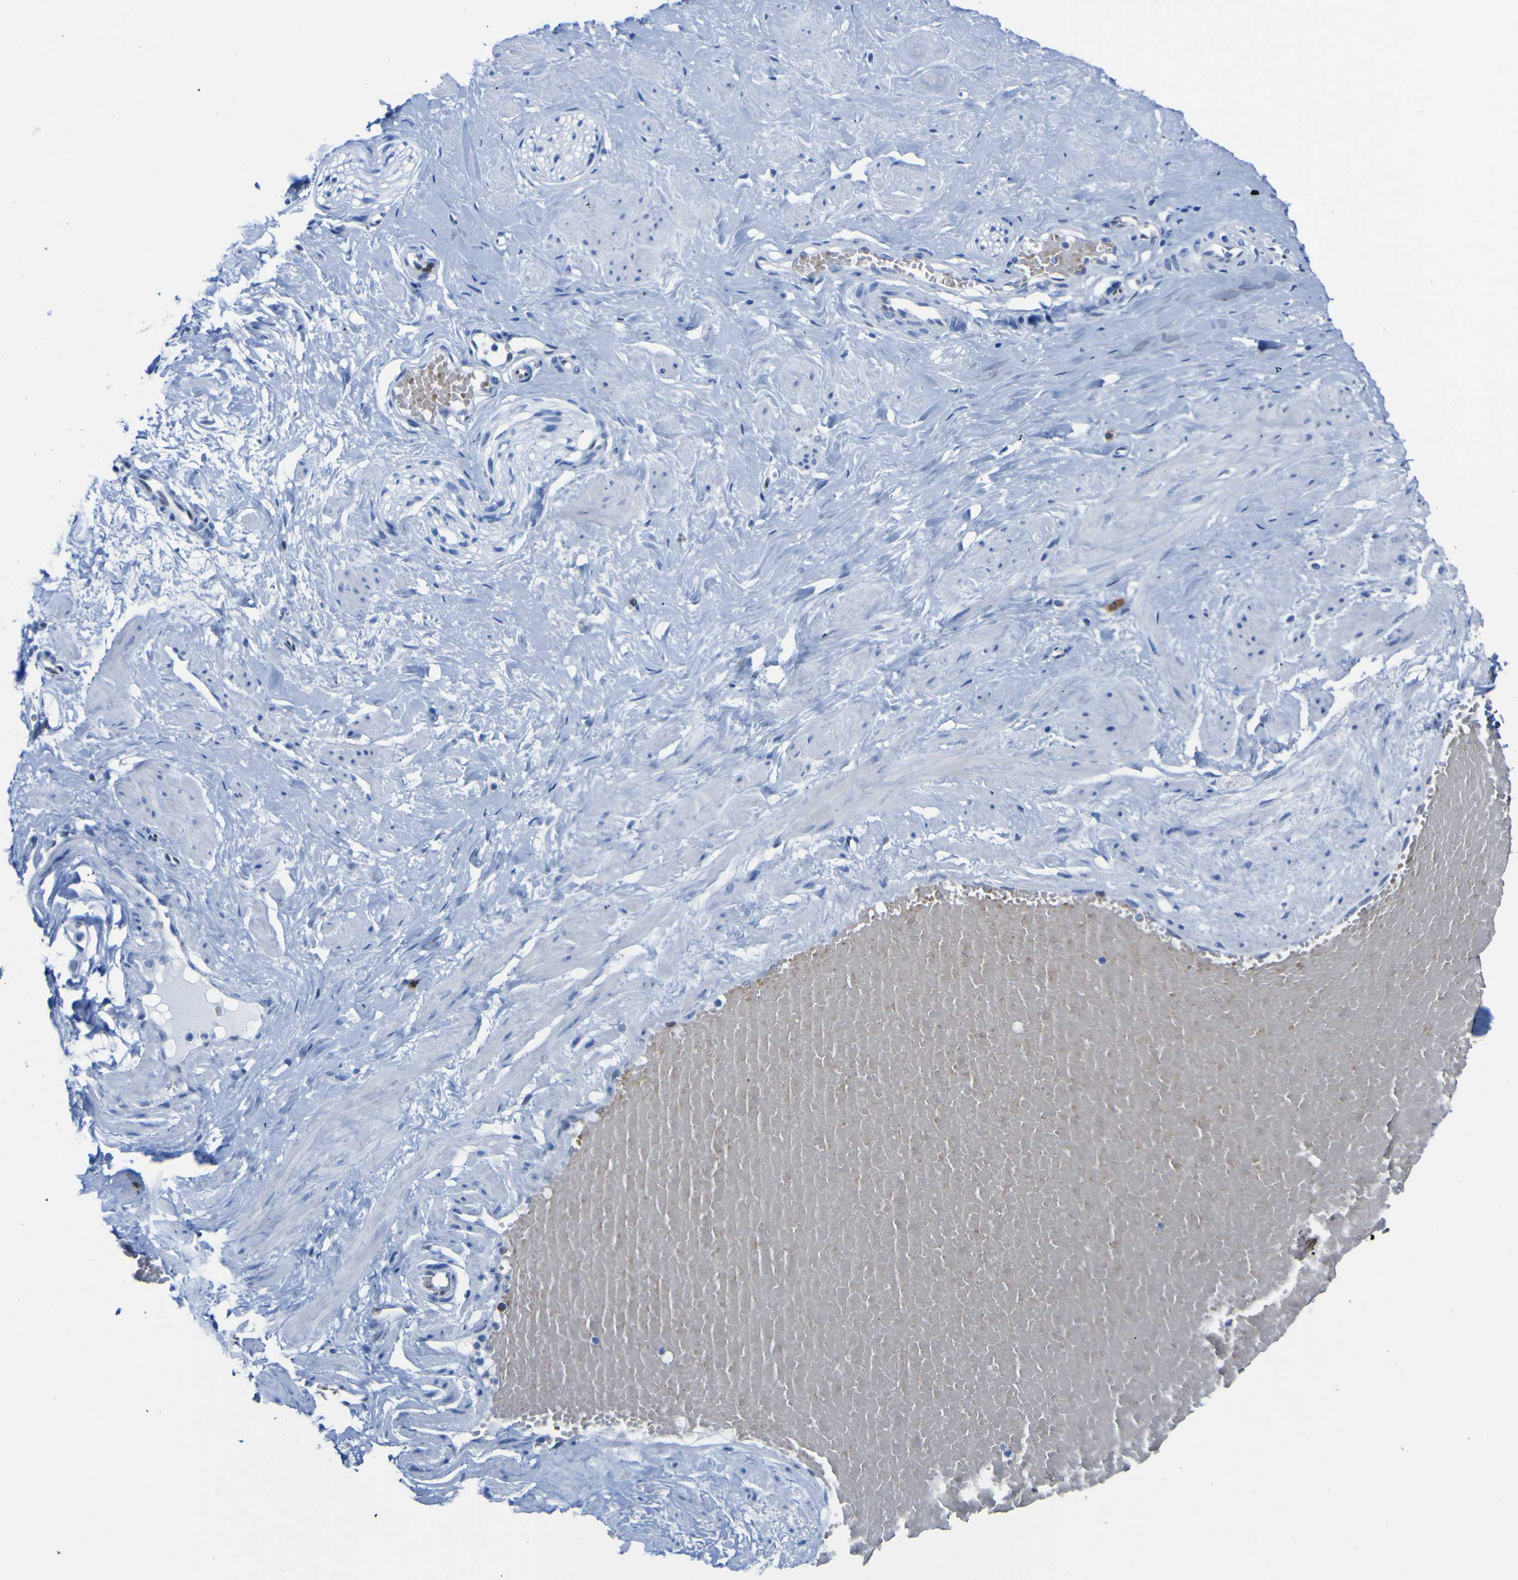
{"staining": {"intensity": "moderate", "quantity": "25%-75%", "location": "cytoplasmic/membranous"}, "tissue": "adipose tissue", "cell_type": "Adipocytes", "image_type": "normal", "snomed": [{"axis": "morphology", "description": "Normal tissue, NOS"}, {"axis": "topography", "description": "Soft tissue"}, {"axis": "topography", "description": "Vascular tissue"}], "caption": "Immunohistochemical staining of unremarkable adipose tissue demonstrates medium levels of moderate cytoplasmic/membranous staining in approximately 25%-75% of adipocytes.", "gene": "DACH1", "patient": {"sex": "female", "age": 35}}